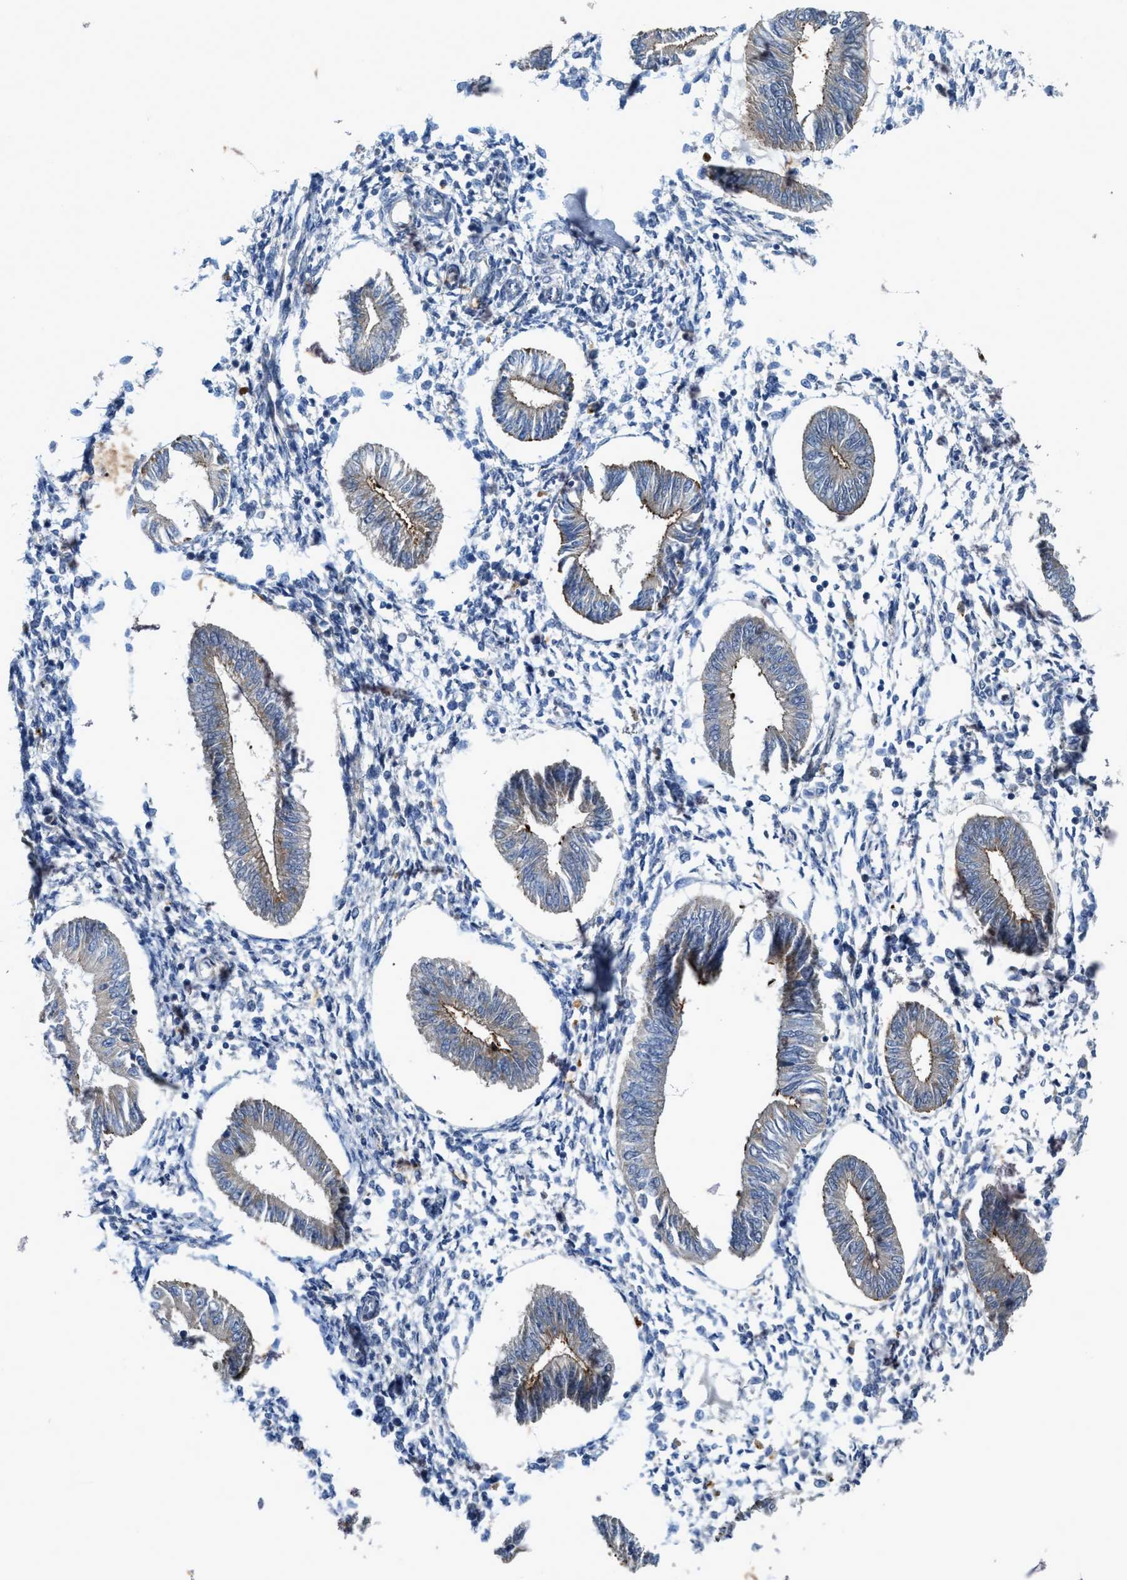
{"staining": {"intensity": "negative", "quantity": "none", "location": "none"}, "tissue": "endometrium", "cell_type": "Cells in endometrial stroma", "image_type": "normal", "snomed": [{"axis": "morphology", "description": "Normal tissue, NOS"}, {"axis": "topography", "description": "Endometrium"}], "caption": "High magnification brightfield microscopy of normal endometrium stained with DAB (brown) and counterstained with hematoxylin (blue): cells in endometrial stroma show no significant expression.", "gene": "URGCP", "patient": {"sex": "female", "age": 50}}